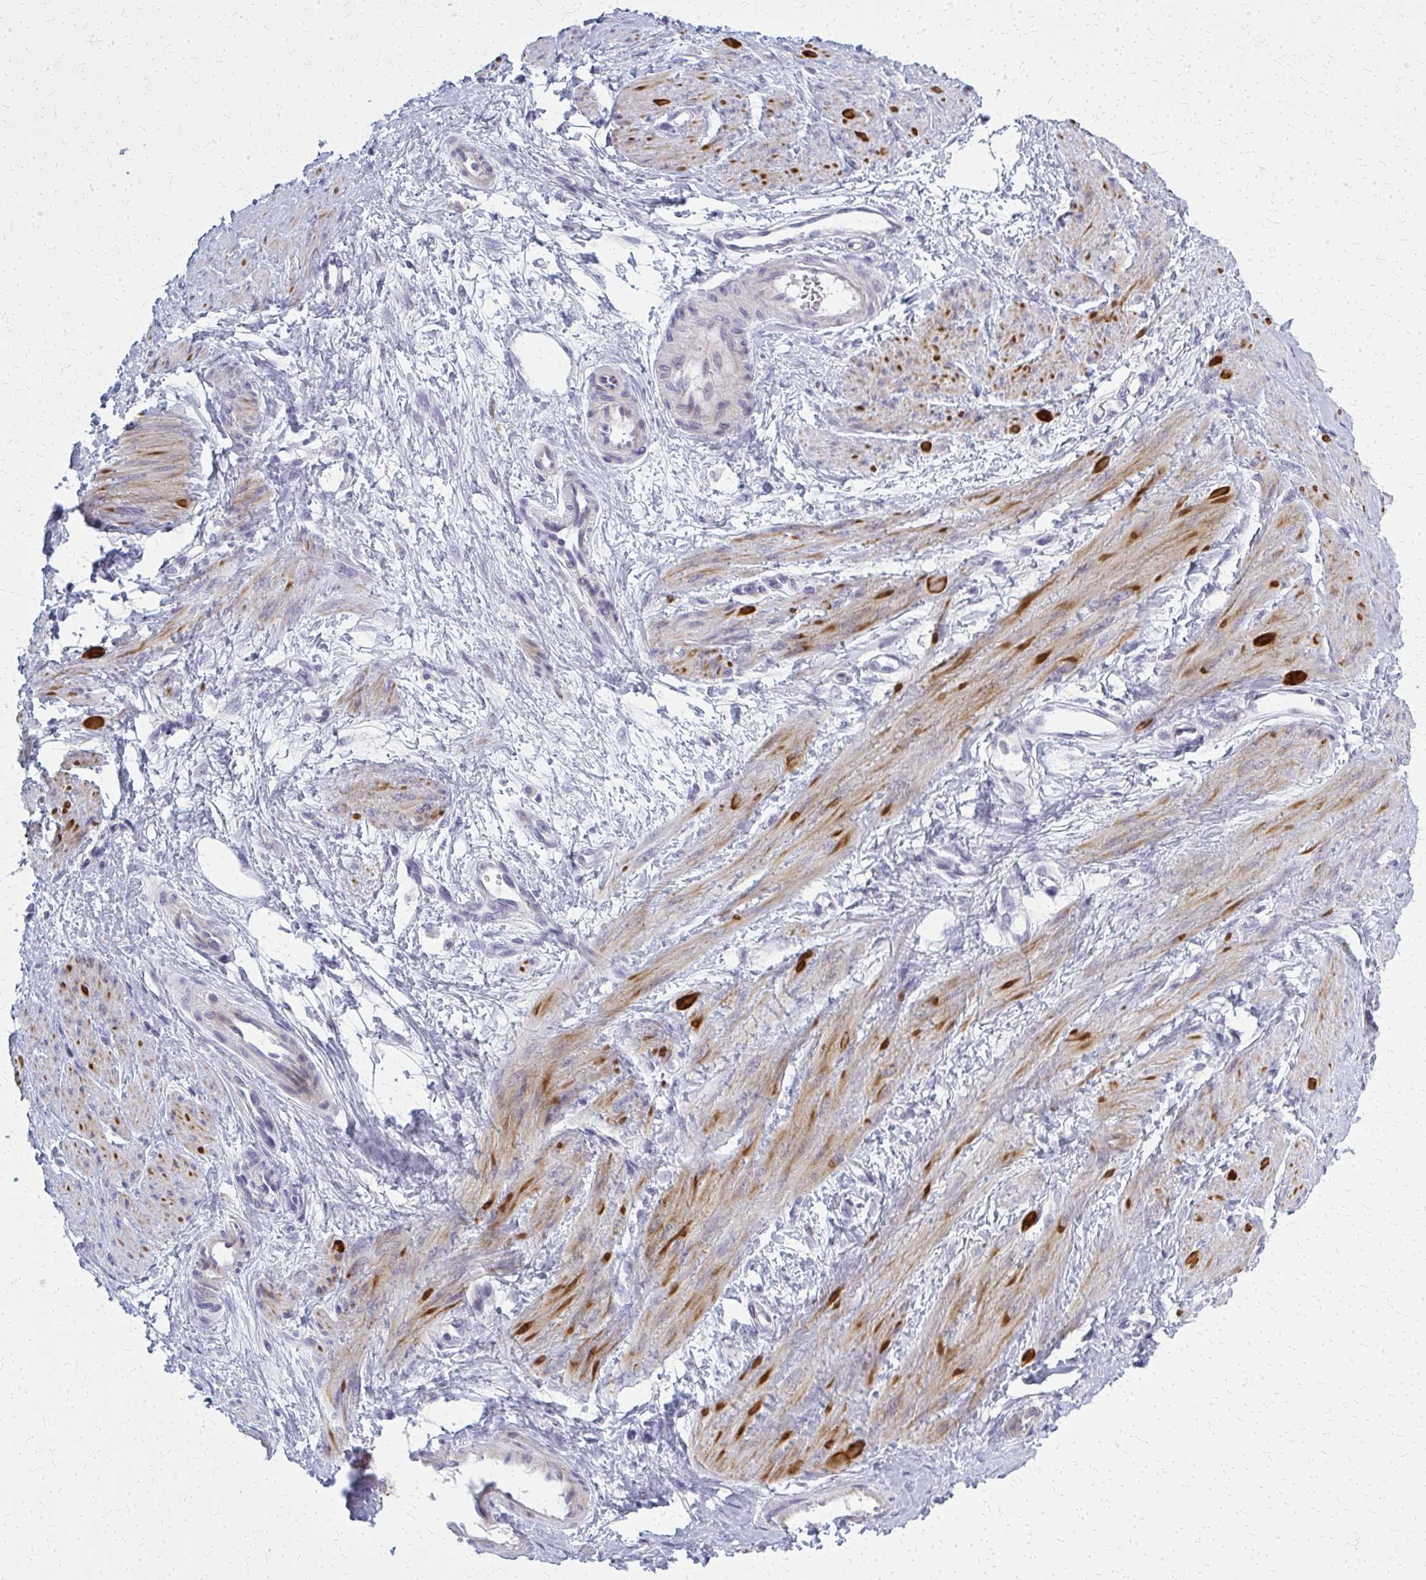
{"staining": {"intensity": "moderate", "quantity": "25%-75%", "location": "cytoplasmic/membranous"}, "tissue": "smooth muscle", "cell_type": "Smooth muscle cells", "image_type": "normal", "snomed": [{"axis": "morphology", "description": "Normal tissue, NOS"}, {"axis": "topography", "description": "Smooth muscle"}, {"axis": "topography", "description": "Uterus"}], "caption": "Immunohistochemical staining of normal smooth muscle exhibits 25%-75% levels of moderate cytoplasmic/membranous protein positivity in about 25%-75% of smooth muscle cells. (DAB IHC, brown staining for protein, blue staining for nuclei).", "gene": "CASQ2", "patient": {"sex": "female", "age": 39}}